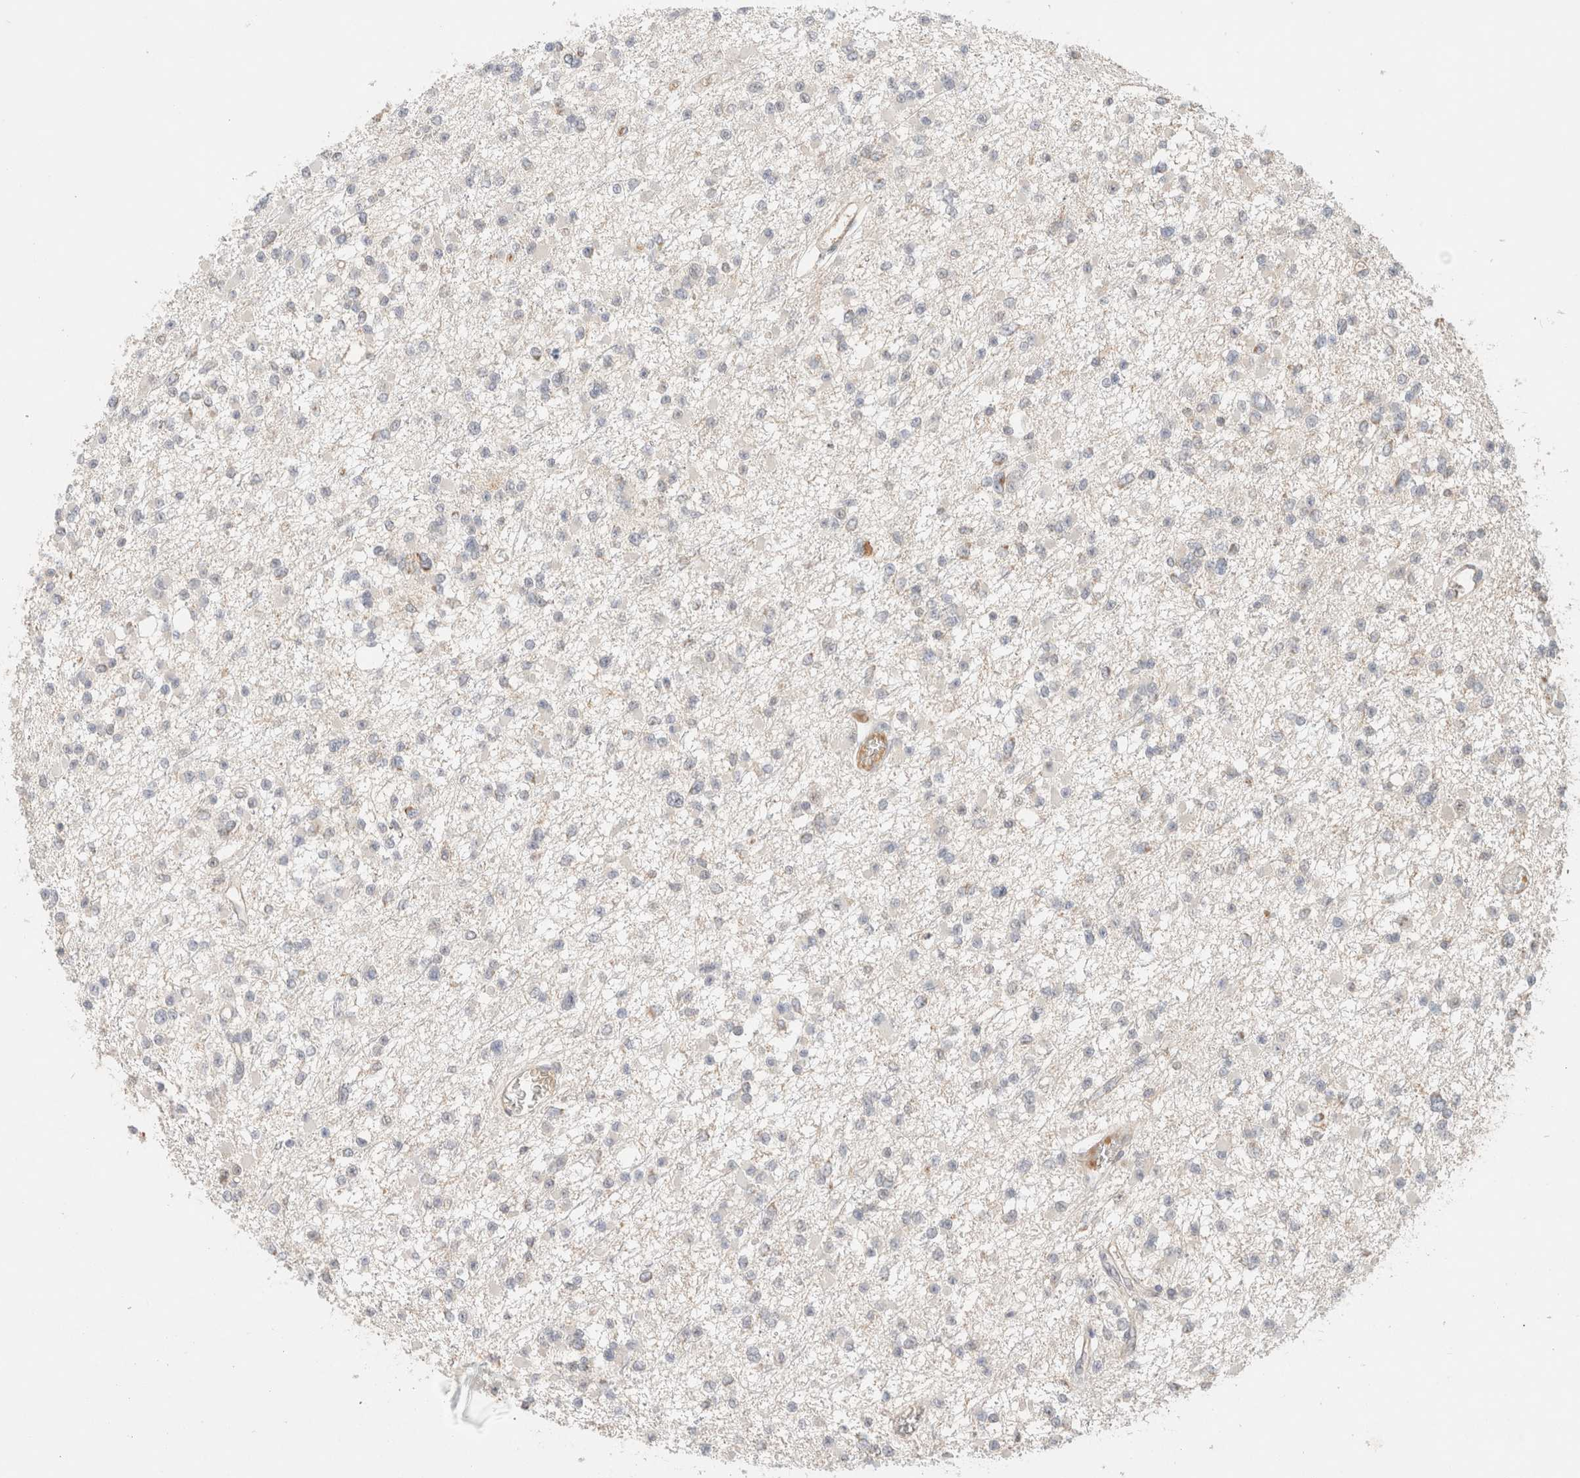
{"staining": {"intensity": "negative", "quantity": "none", "location": "none"}, "tissue": "glioma", "cell_type": "Tumor cells", "image_type": "cancer", "snomed": [{"axis": "morphology", "description": "Glioma, malignant, Low grade"}, {"axis": "topography", "description": "Brain"}], "caption": "Tumor cells are negative for brown protein staining in malignant low-grade glioma.", "gene": "MRM3", "patient": {"sex": "female", "age": 22}}